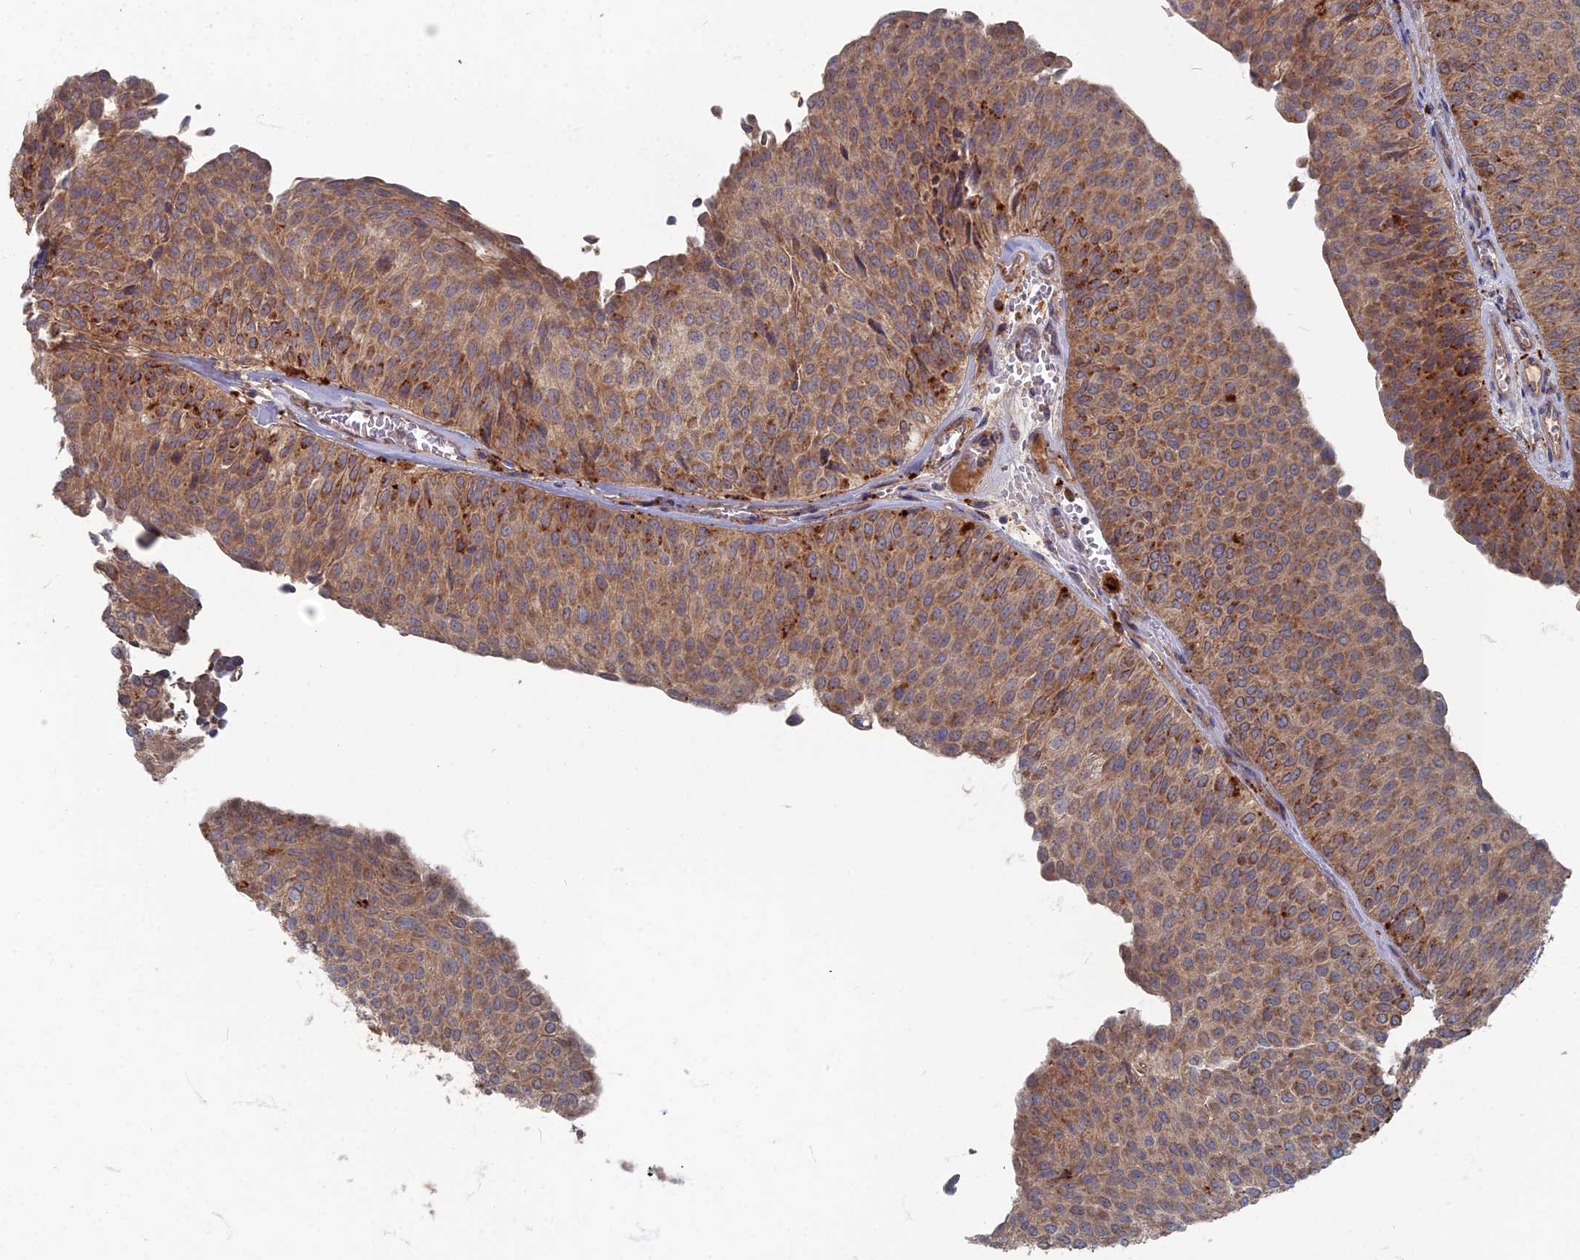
{"staining": {"intensity": "moderate", "quantity": ">75%", "location": "cytoplasmic/membranous"}, "tissue": "urothelial cancer", "cell_type": "Tumor cells", "image_type": "cancer", "snomed": [{"axis": "morphology", "description": "Urothelial carcinoma, Low grade"}, {"axis": "topography", "description": "Urinary bladder"}], "caption": "IHC (DAB) staining of human urothelial carcinoma (low-grade) reveals moderate cytoplasmic/membranous protein positivity in approximately >75% of tumor cells.", "gene": "PPCDC", "patient": {"sex": "male", "age": 78}}